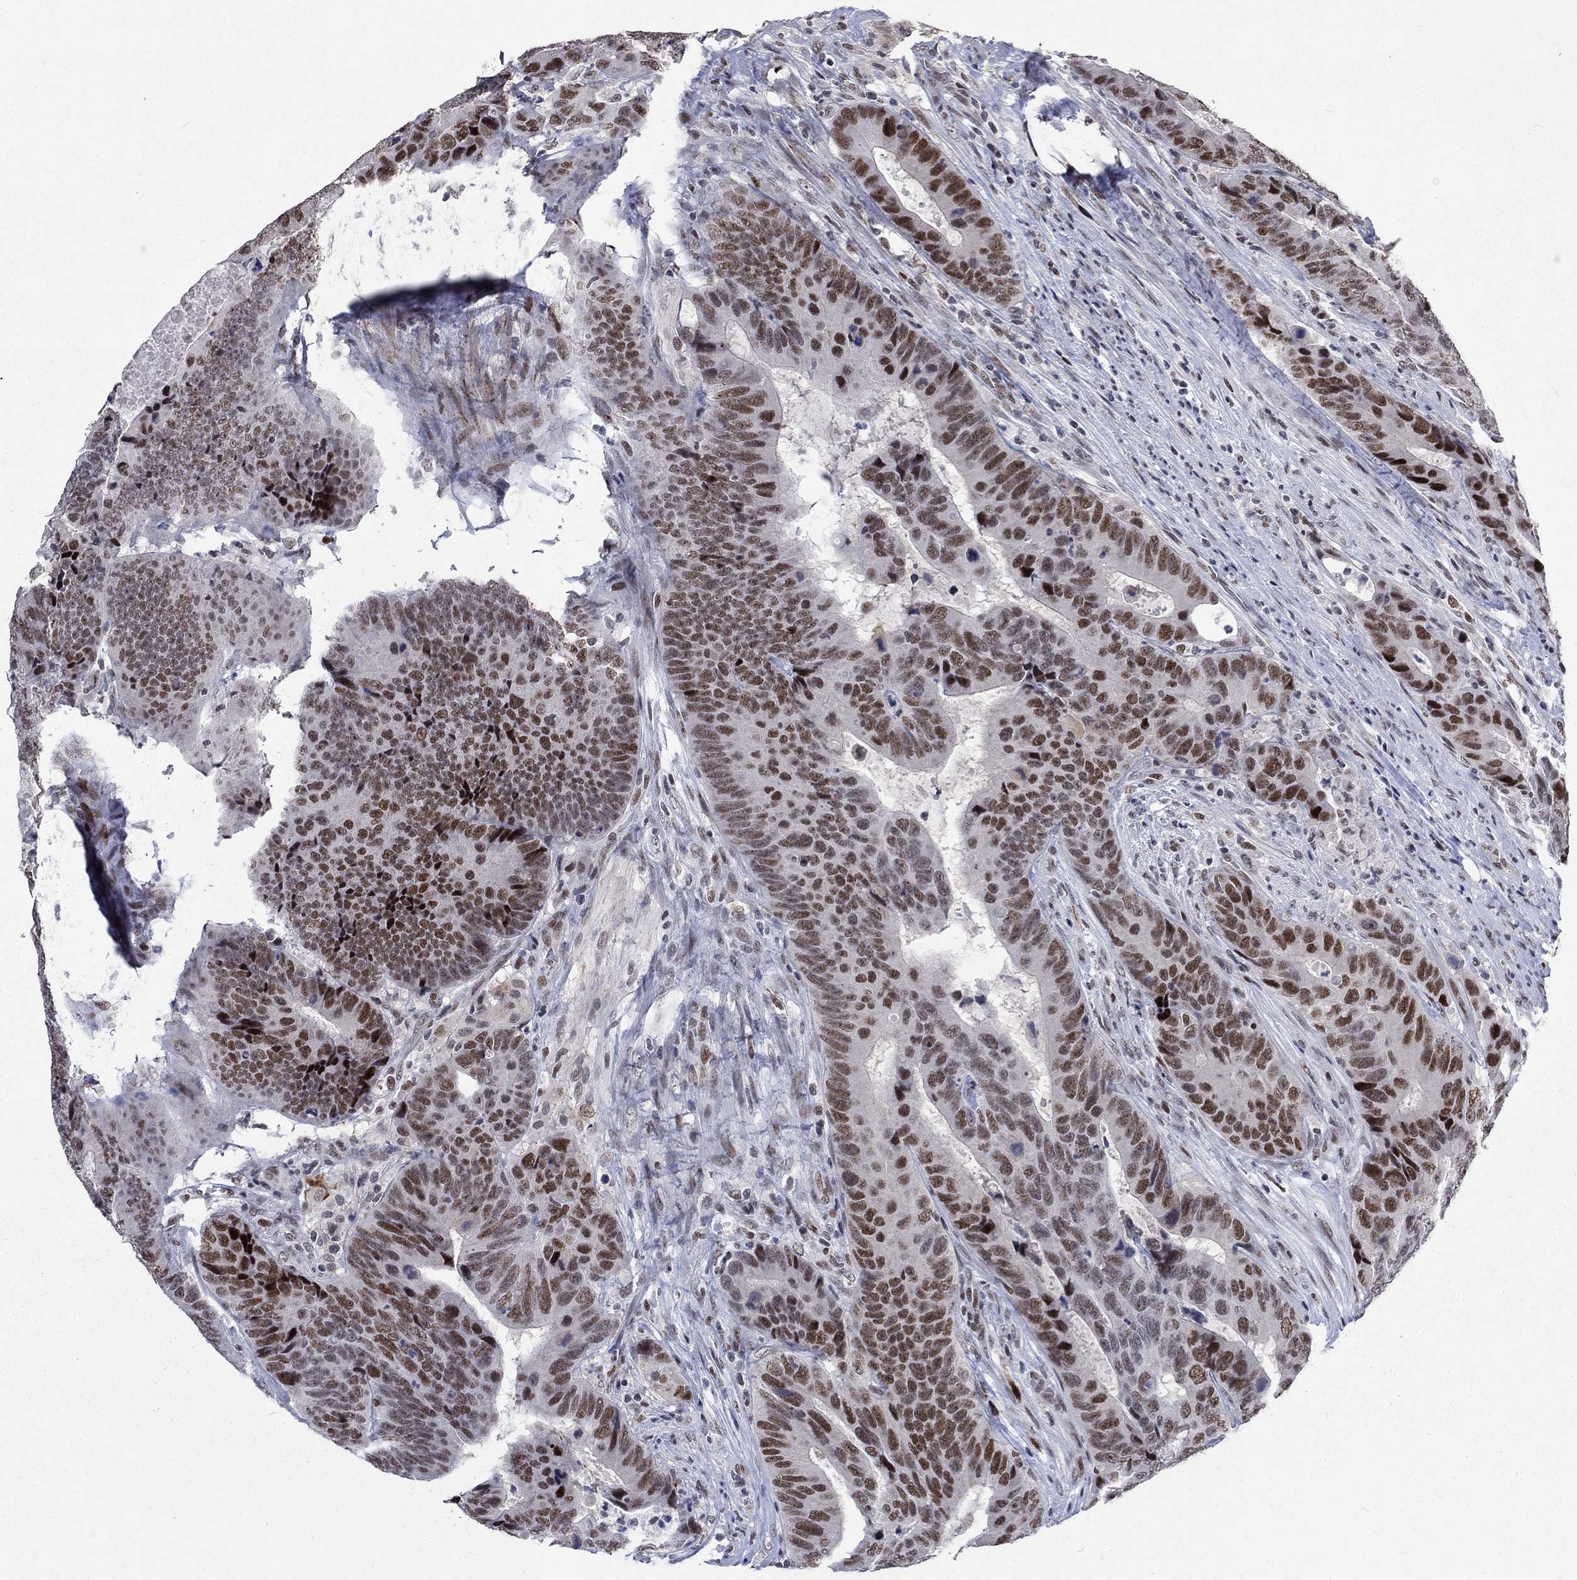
{"staining": {"intensity": "strong", "quantity": "25%-75%", "location": "nuclear"}, "tissue": "colorectal cancer", "cell_type": "Tumor cells", "image_type": "cancer", "snomed": [{"axis": "morphology", "description": "Adenocarcinoma, NOS"}, {"axis": "topography", "description": "Colon"}], "caption": "A brown stain highlights strong nuclear positivity of a protein in human adenocarcinoma (colorectal) tumor cells.", "gene": "HCFC1", "patient": {"sex": "female", "age": 56}}